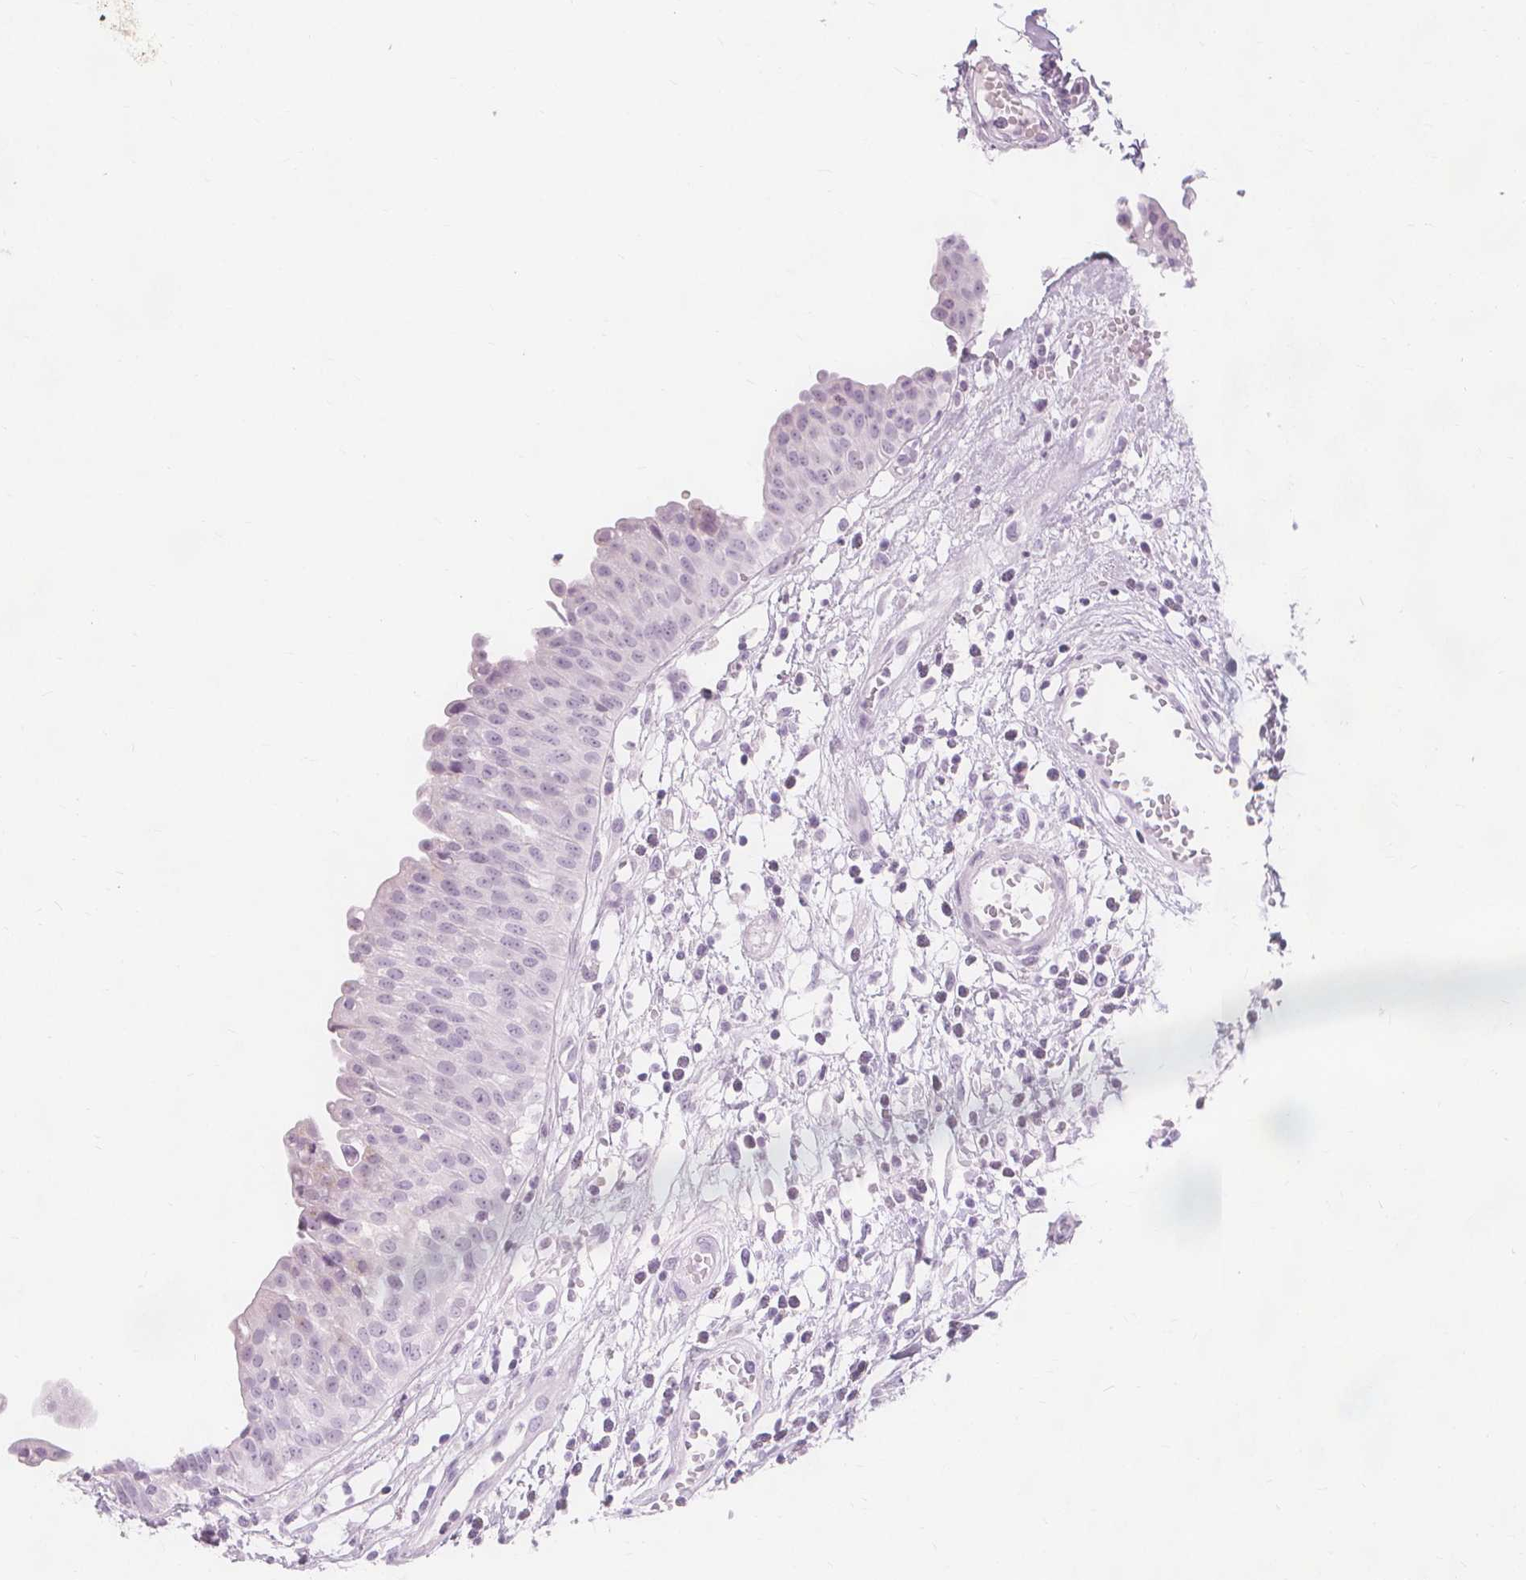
{"staining": {"intensity": "negative", "quantity": "none", "location": "none"}, "tissue": "urinary bladder", "cell_type": "Urothelial cells", "image_type": "normal", "snomed": [{"axis": "morphology", "description": "Normal tissue, NOS"}, {"axis": "topography", "description": "Urinary bladder"}], "caption": "There is no significant staining in urothelial cells of urinary bladder. (Immunohistochemistry (ihc), brightfield microscopy, high magnification).", "gene": "TFF1", "patient": {"sex": "male", "age": 64}}